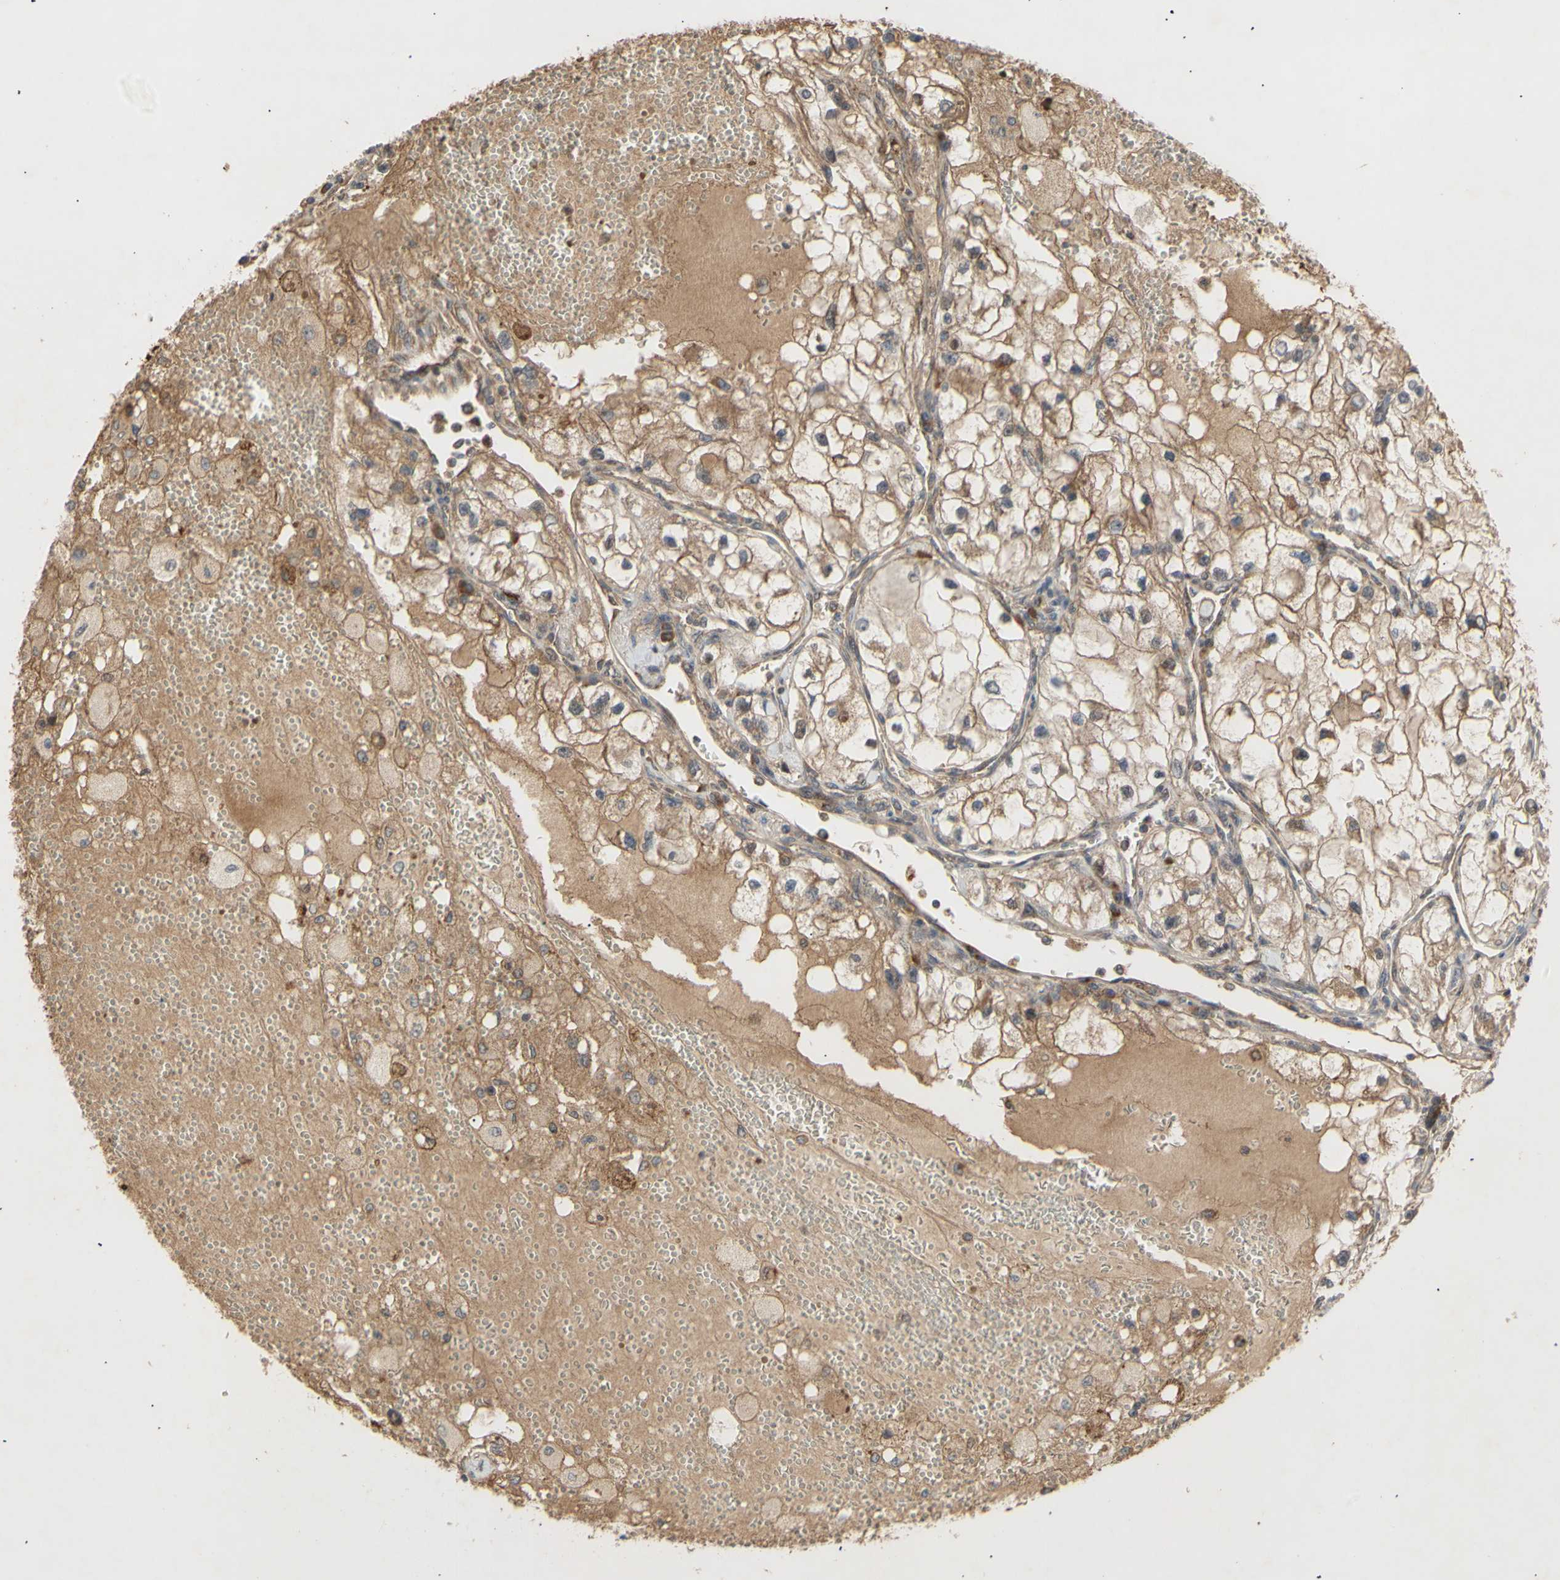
{"staining": {"intensity": "moderate", "quantity": ">75%", "location": "cytoplasmic/membranous"}, "tissue": "renal cancer", "cell_type": "Tumor cells", "image_type": "cancer", "snomed": [{"axis": "morphology", "description": "Adenocarcinoma, NOS"}, {"axis": "topography", "description": "Kidney"}], "caption": "An image showing moderate cytoplasmic/membranous expression in about >75% of tumor cells in renal cancer, as visualized by brown immunohistochemical staining.", "gene": "PKN1", "patient": {"sex": "female", "age": 70}}